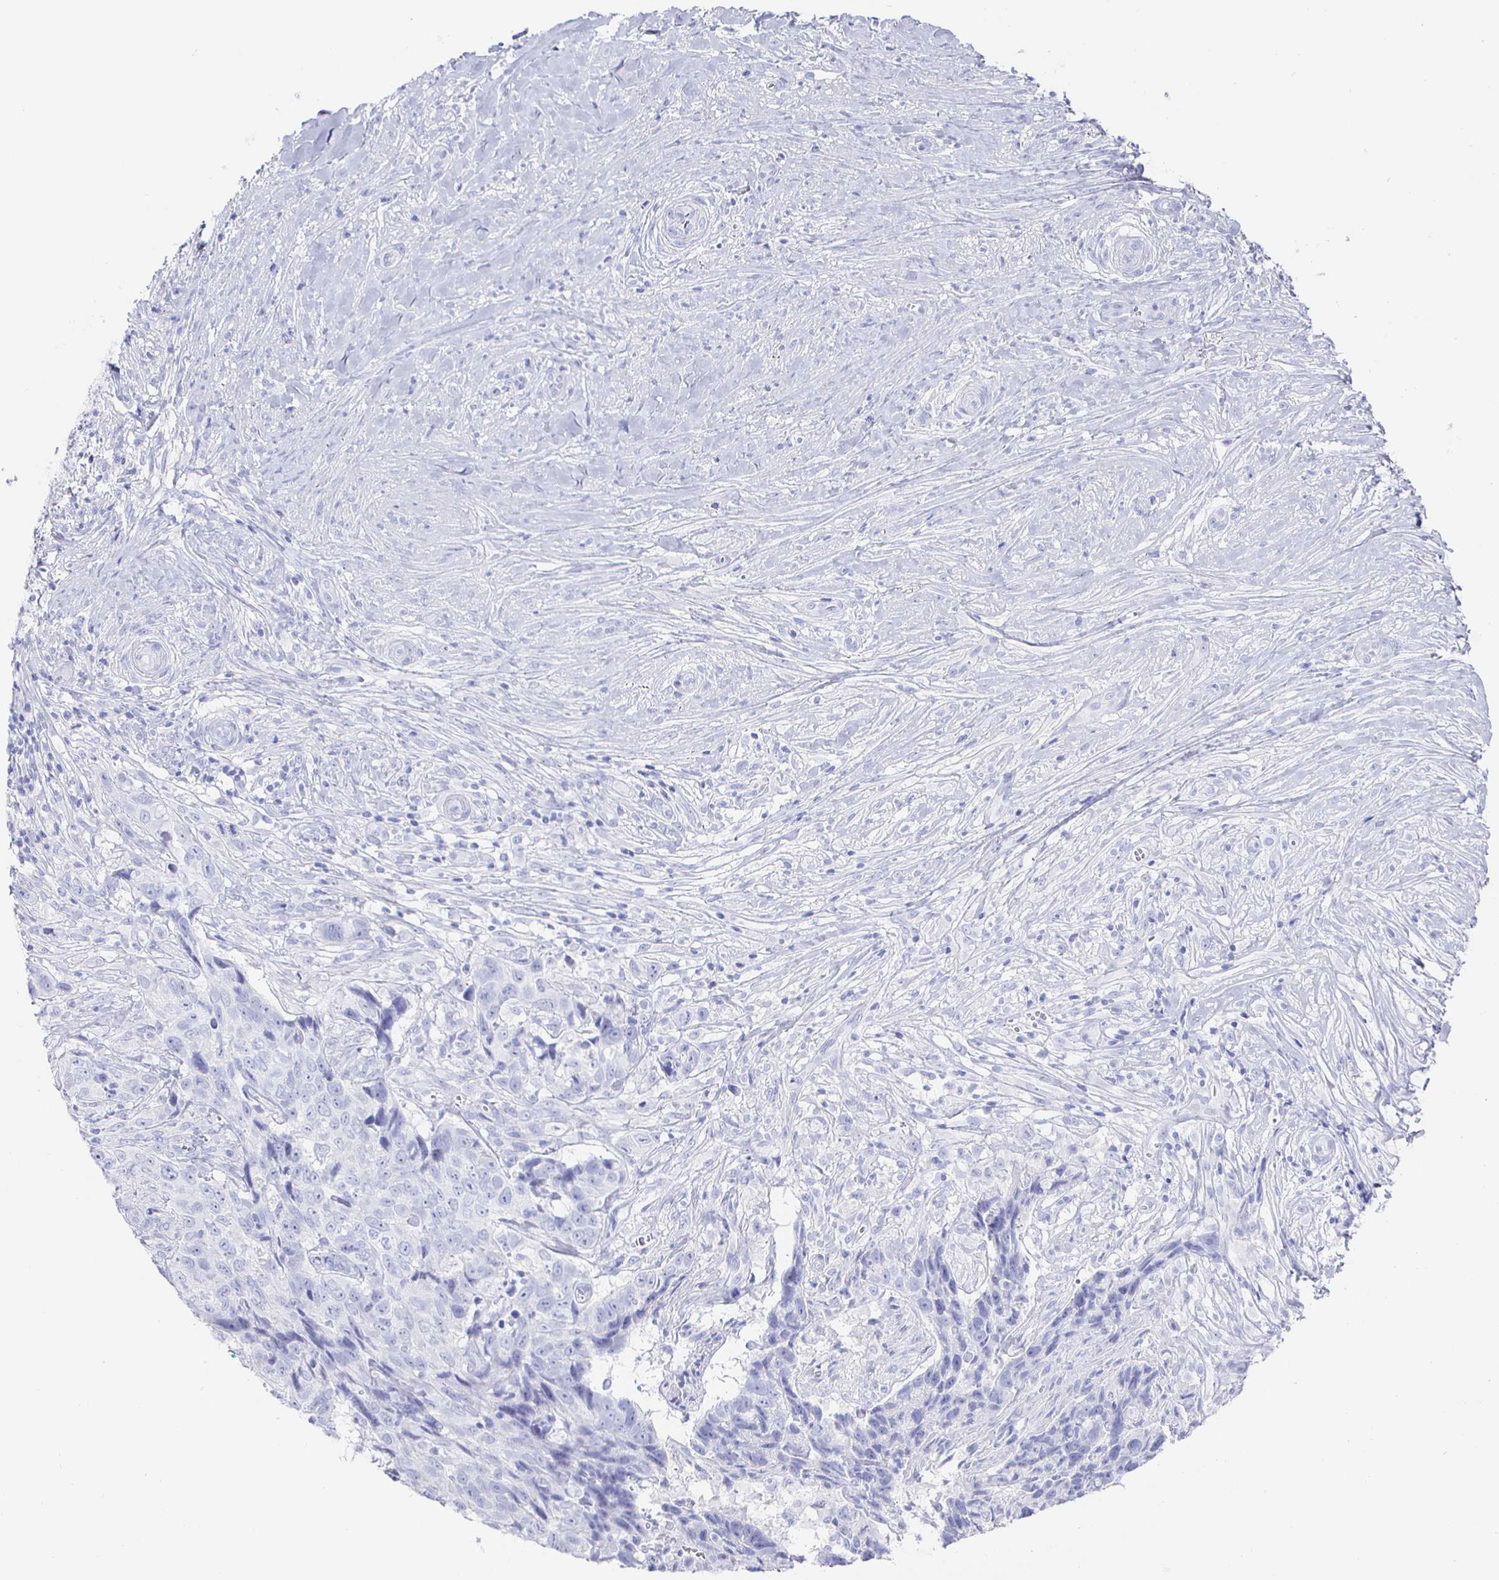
{"staining": {"intensity": "negative", "quantity": "none", "location": "none"}, "tissue": "skin cancer", "cell_type": "Tumor cells", "image_type": "cancer", "snomed": [{"axis": "morphology", "description": "Basal cell carcinoma"}, {"axis": "topography", "description": "Skin"}], "caption": "Histopathology image shows no significant protein staining in tumor cells of skin cancer (basal cell carcinoma). Brightfield microscopy of immunohistochemistry (IHC) stained with DAB (3,3'-diaminobenzidine) (brown) and hematoxylin (blue), captured at high magnification.", "gene": "CLCA1", "patient": {"sex": "female", "age": 82}}